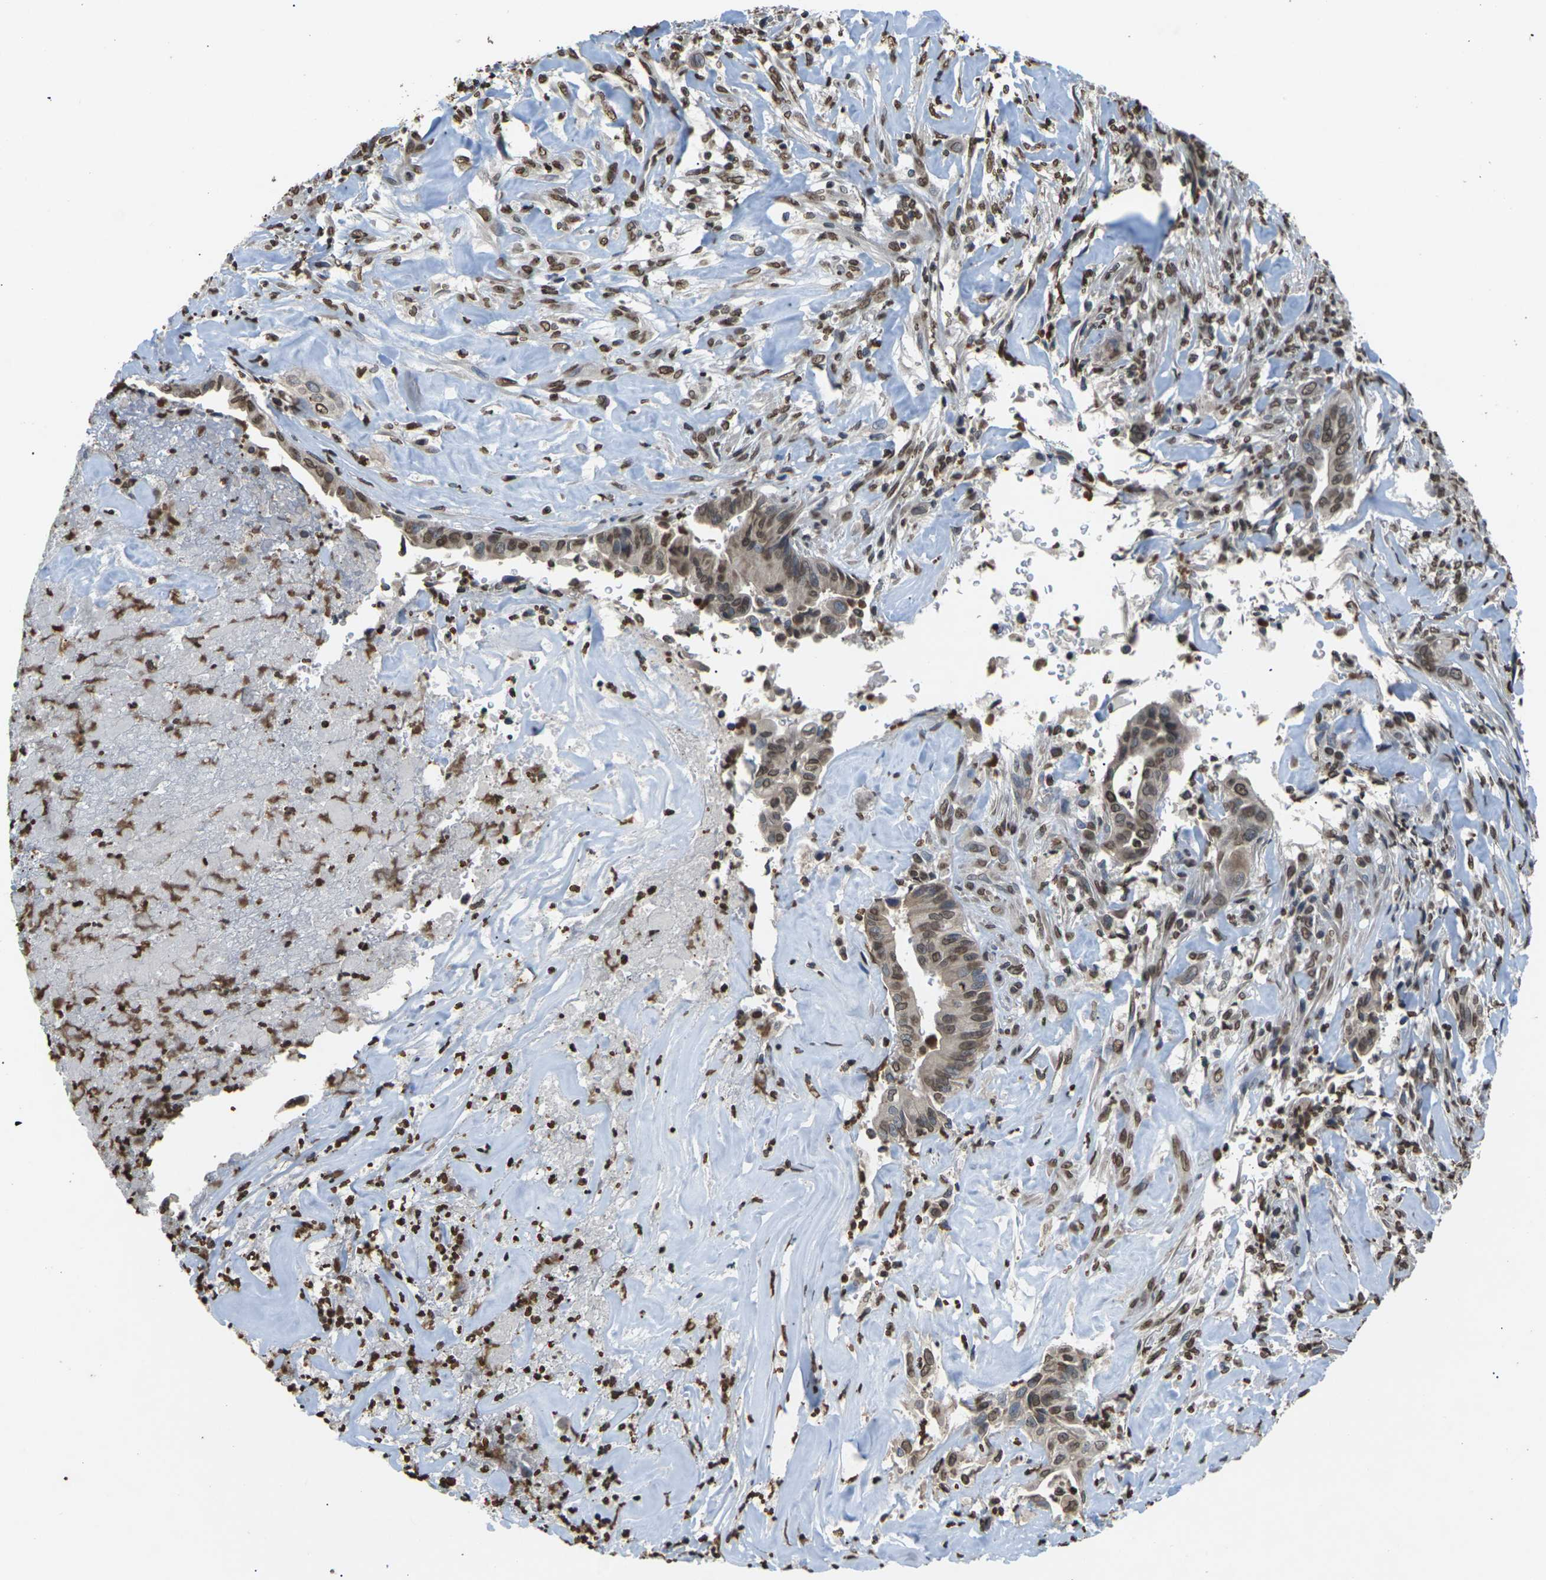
{"staining": {"intensity": "moderate", "quantity": ">75%", "location": "nuclear"}, "tissue": "liver cancer", "cell_type": "Tumor cells", "image_type": "cancer", "snomed": [{"axis": "morphology", "description": "Cholangiocarcinoma"}, {"axis": "topography", "description": "Liver"}], "caption": "Cholangiocarcinoma (liver) stained for a protein (brown) demonstrates moderate nuclear positive expression in about >75% of tumor cells.", "gene": "EMSY", "patient": {"sex": "female", "age": 67}}